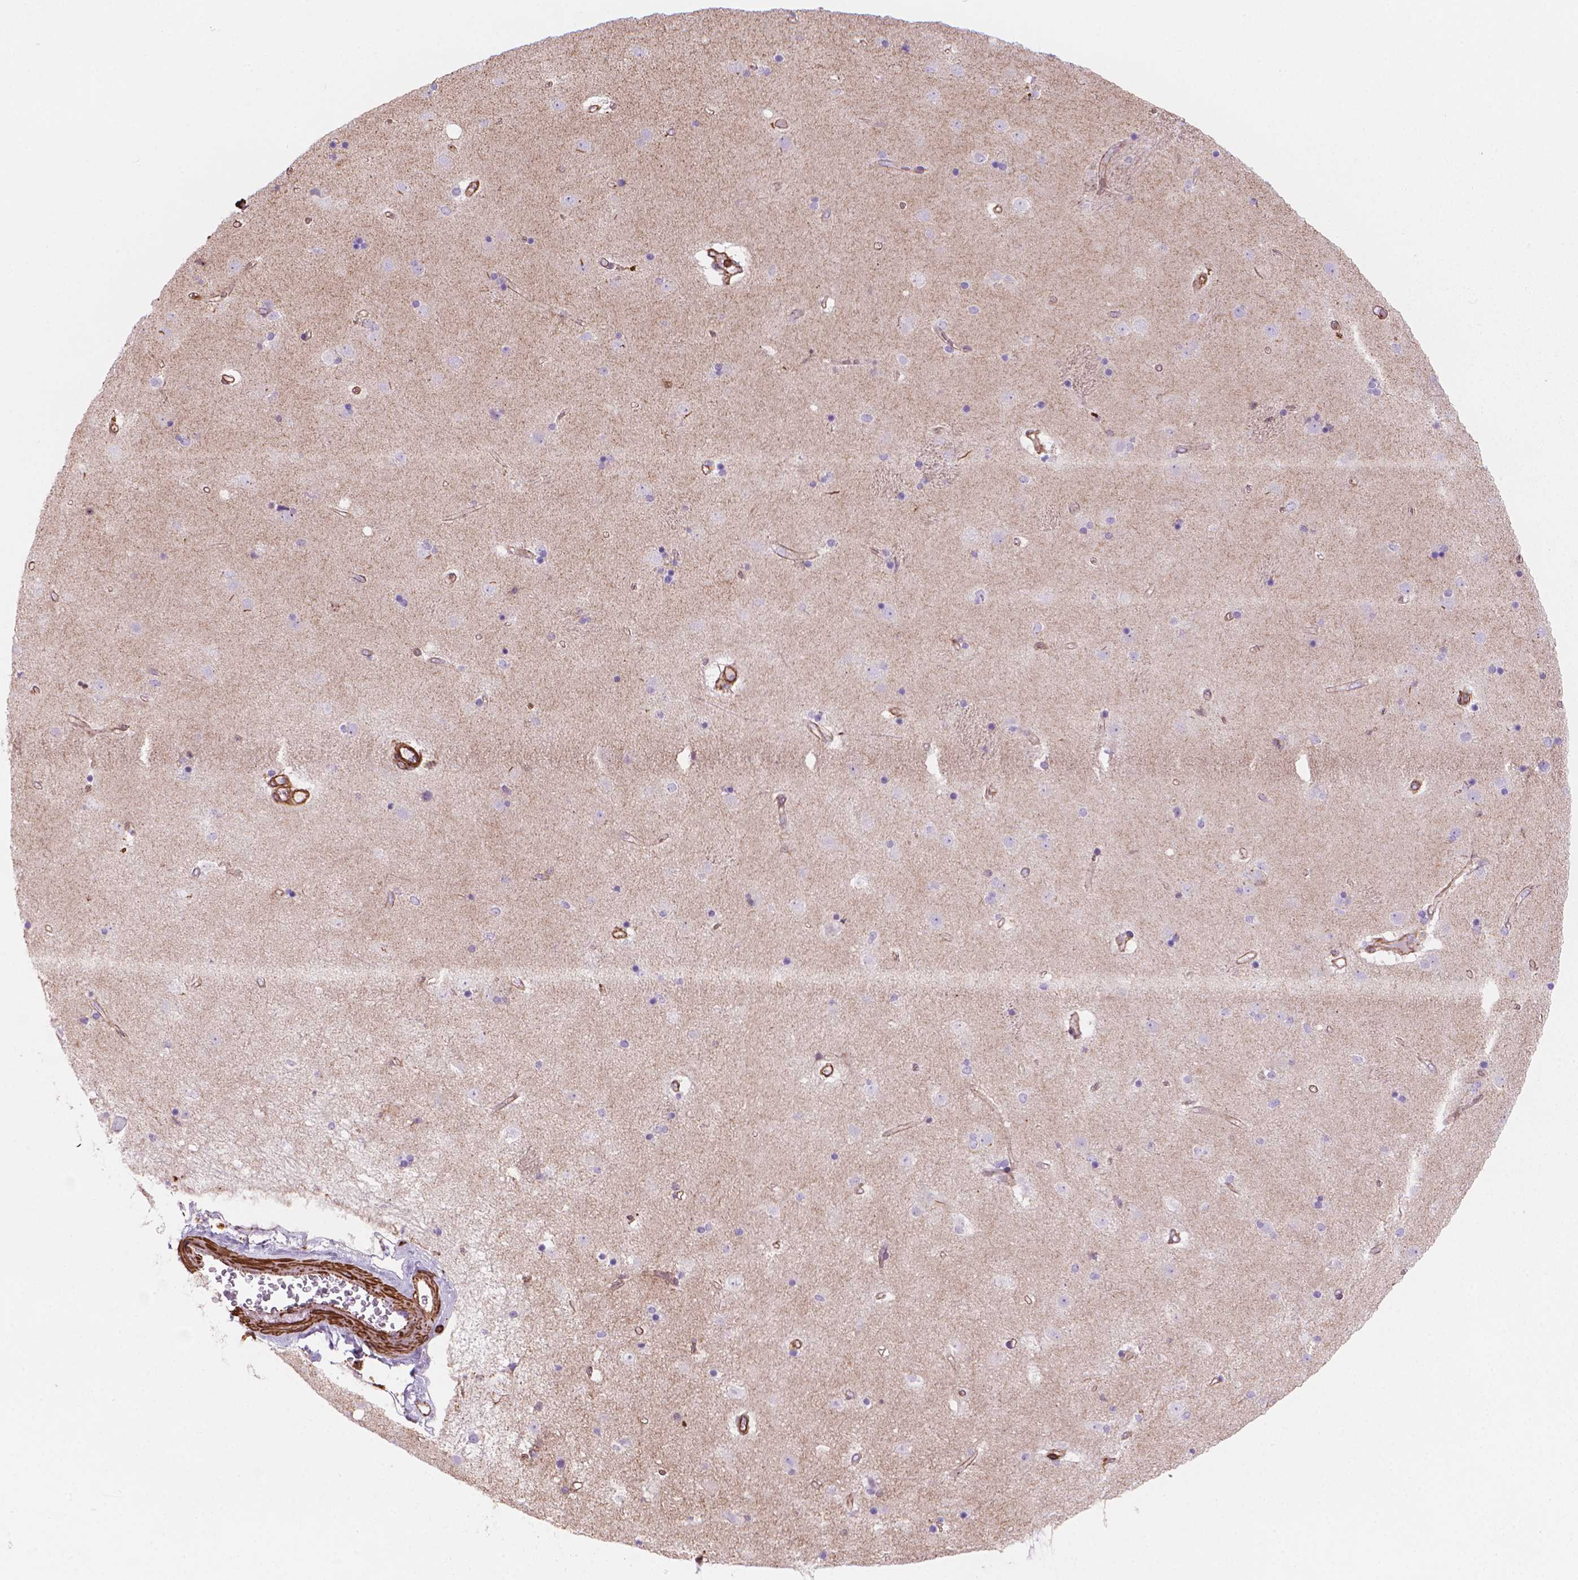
{"staining": {"intensity": "negative", "quantity": "none", "location": "none"}, "tissue": "caudate", "cell_type": "Glial cells", "image_type": "normal", "snomed": [{"axis": "morphology", "description": "Normal tissue, NOS"}, {"axis": "topography", "description": "Lateral ventricle wall"}], "caption": "Immunohistochemical staining of unremarkable caudate demonstrates no significant expression in glial cells. (DAB IHC, high magnification).", "gene": "PATJ", "patient": {"sex": "female", "age": 71}}